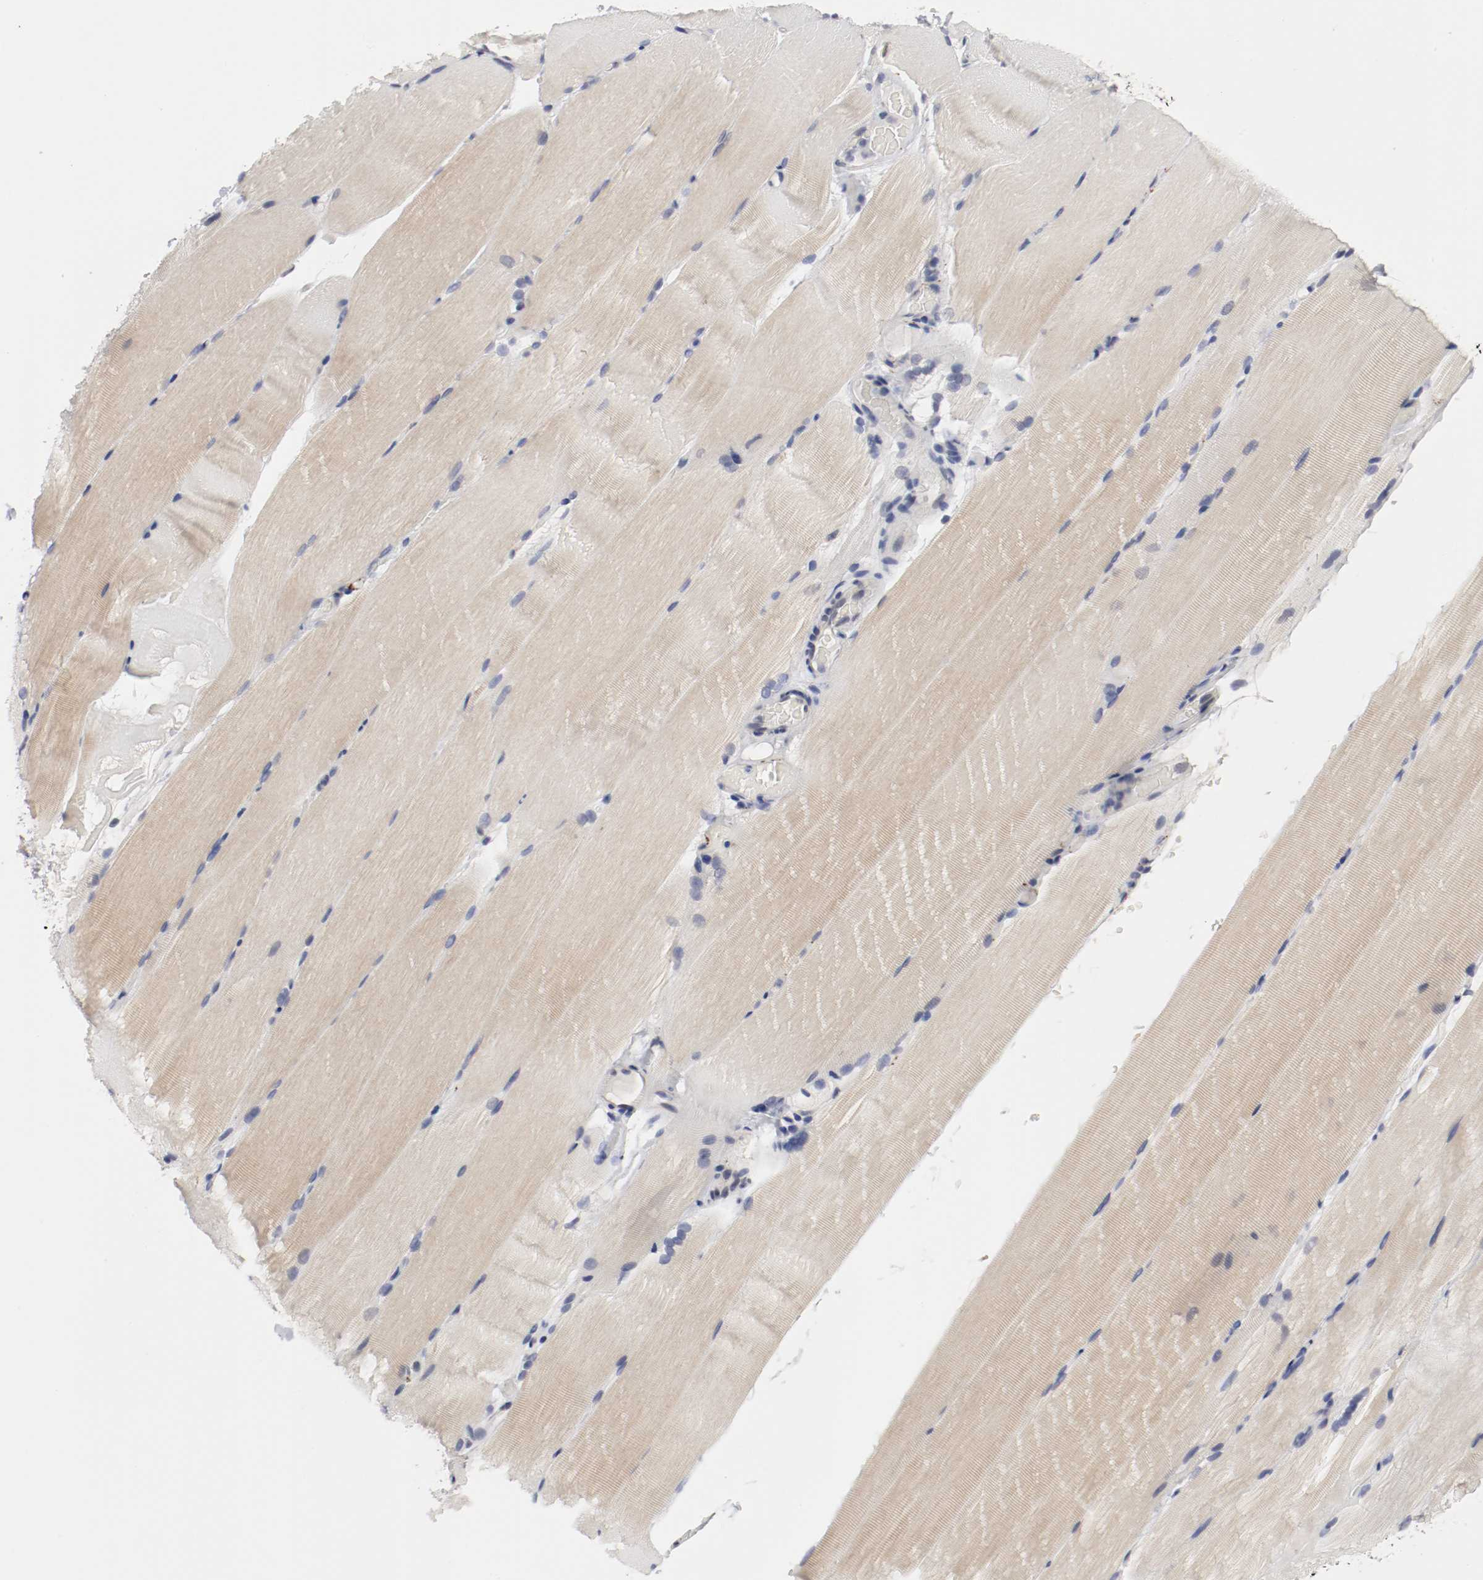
{"staining": {"intensity": "weak", "quantity": "25%-75%", "location": "cytoplasmic/membranous"}, "tissue": "skeletal muscle", "cell_type": "Myocytes", "image_type": "normal", "snomed": [{"axis": "morphology", "description": "Normal tissue, NOS"}, {"axis": "topography", "description": "Skeletal muscle"}, {"axis": "topography", "description": "Parathyroid gland"}], "caption": "Skeletal muscle stained with DAB IHC shows low levels of weak cytoplasmic/membranous expression in about 25%-75% of myocytes.", "gene": "KIT", "patient": {"sex": "female", "age": 37}}